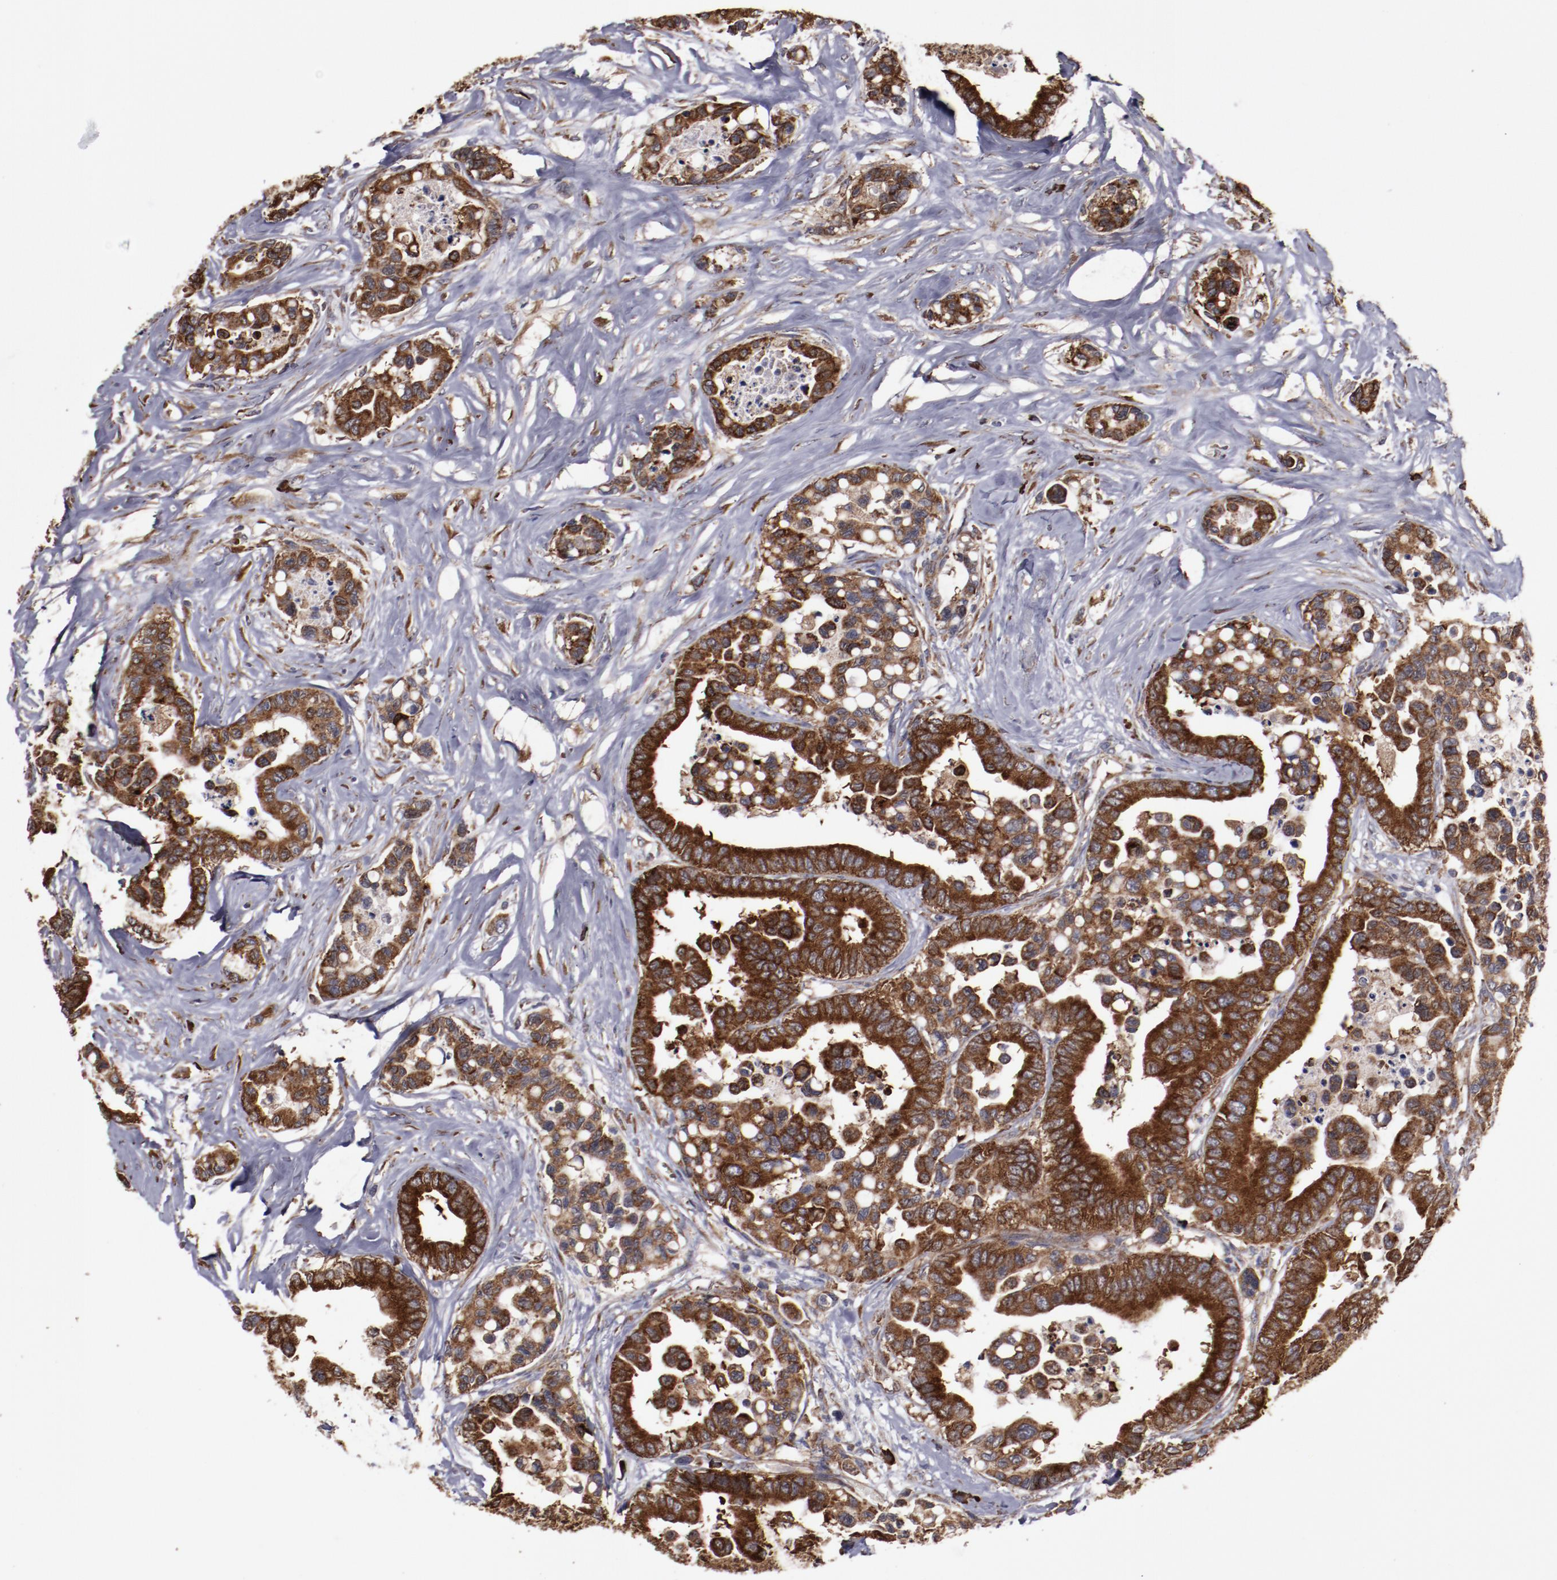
{"staining": {"intensity": "strong", "quantity": ">75%", "location": "cytoplasmic/membranous"}, "tissue": "colorectal cancer", "cell_type": "Tumor cells", "image_type": "cancer", "snomed": [{"axis": "morphology", "description": "Adenocarcinoma, NOS"}, {"axis": "topography", "description": "Colon"}], "caption": "This histopathology image shows adenocarcinoma (colorectal) stained with immunohistochemistry to label a protein in brown. The cytoplasmic/membranous of tumor cells show strong positivity for the protein. Nuclei are counter-stained blue.", "gene": "RPS4Y1", "patient": {"sex": "male", "age": 82}}